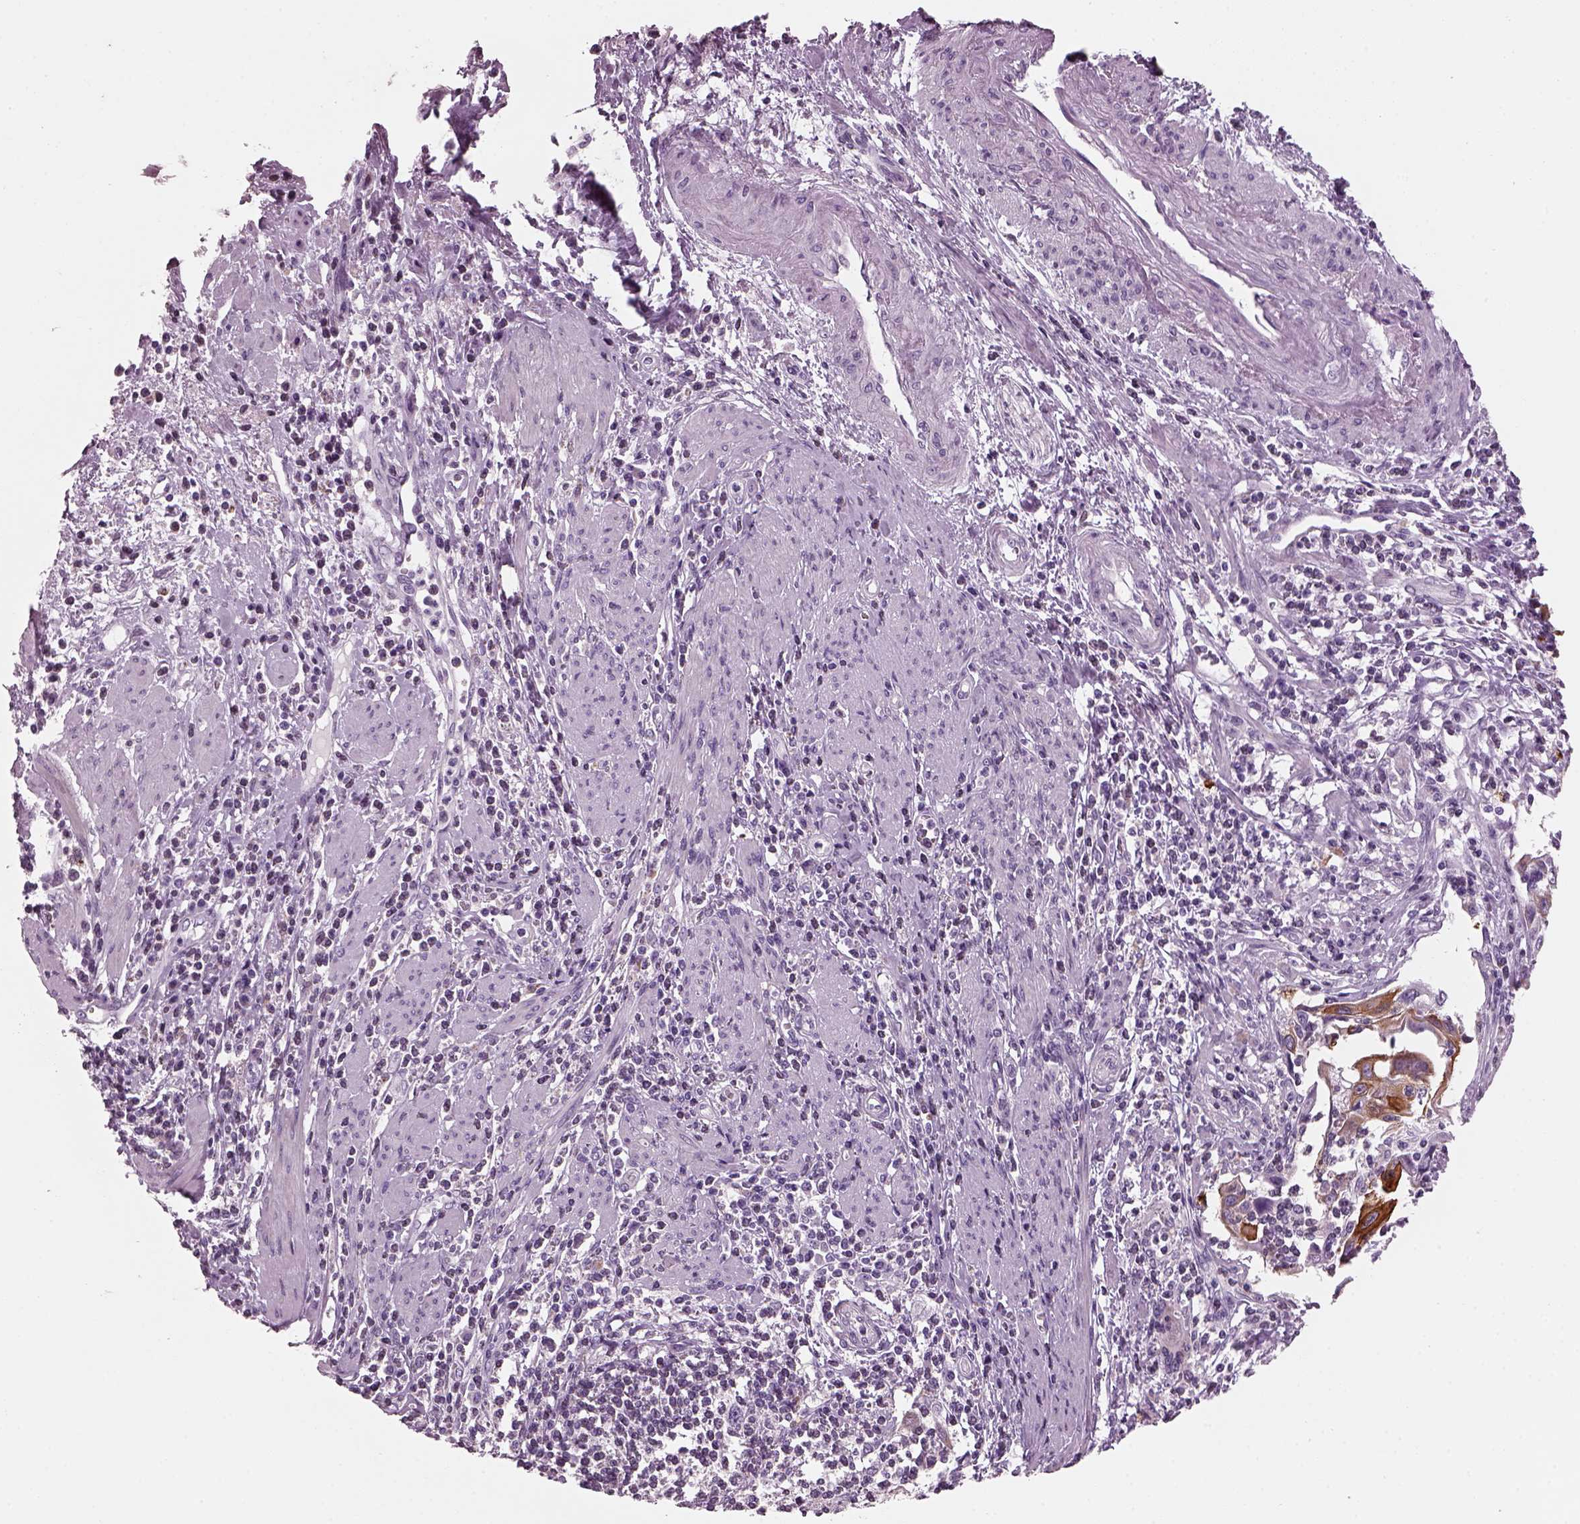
{"staining": {"intensity": "moderate", "quantity": "<25%", "location": "cytoplasmic/membranous"}, "tissue": "cervical cancer", "cell_type": "Tumor cells", "image_type": "cancer", "snomed": [{"axis": "morphology", "description": "Squamous cell carcinoma, NOS"}, {"axis": "topography", "description": "Cervix"}], "caption": "Brown immunohistochemical staining in squamous cell carcinoma (cervical) exhibits moderate cytoplasmic/membranous staining in about <25% of tumor cells. The protein is stained brown, and the nuclei are stained in blue (DAB IHC with brightfield microscopy, high magnification).", "gene": "PRR9", "patient": {"sex": "female", "age": 70}}